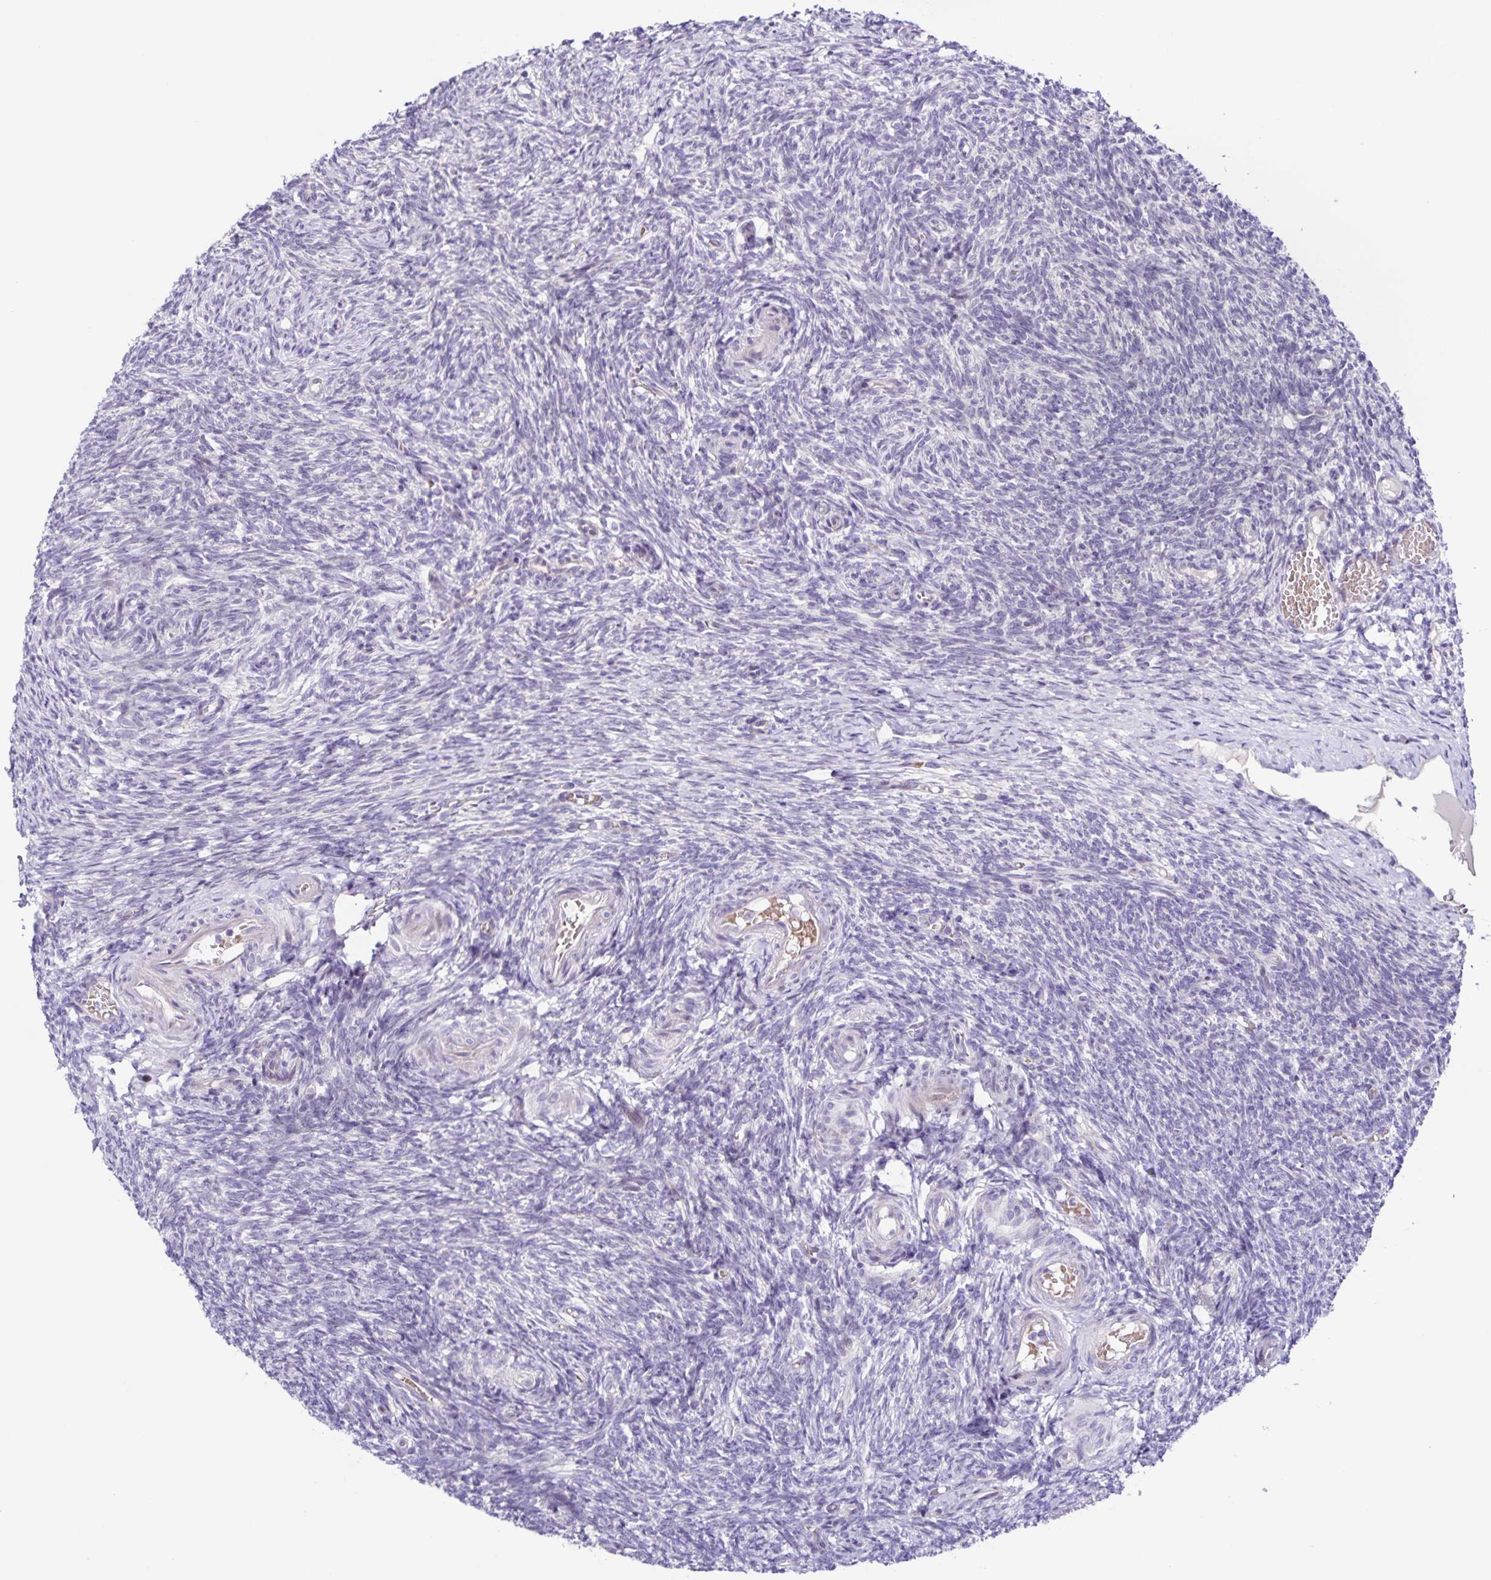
{"staining": {"intensity": "negative", "quantity": "none", "location": "none"}, "tissue": "ovary", "cell_type": "Follicle cells", "image_type": "normal", "snomed": [{"axis": "morphology", "description": "Normal tissue, NOS"}, {"axis": "topography", "description": "Ovary"}], "caption": "This is an immunohistochemistry photomicrograph of normal human ovary. There is no staining in follicle cells.", "gene": "RNFT2", "patient": {"sex": "female", "age": 39}}